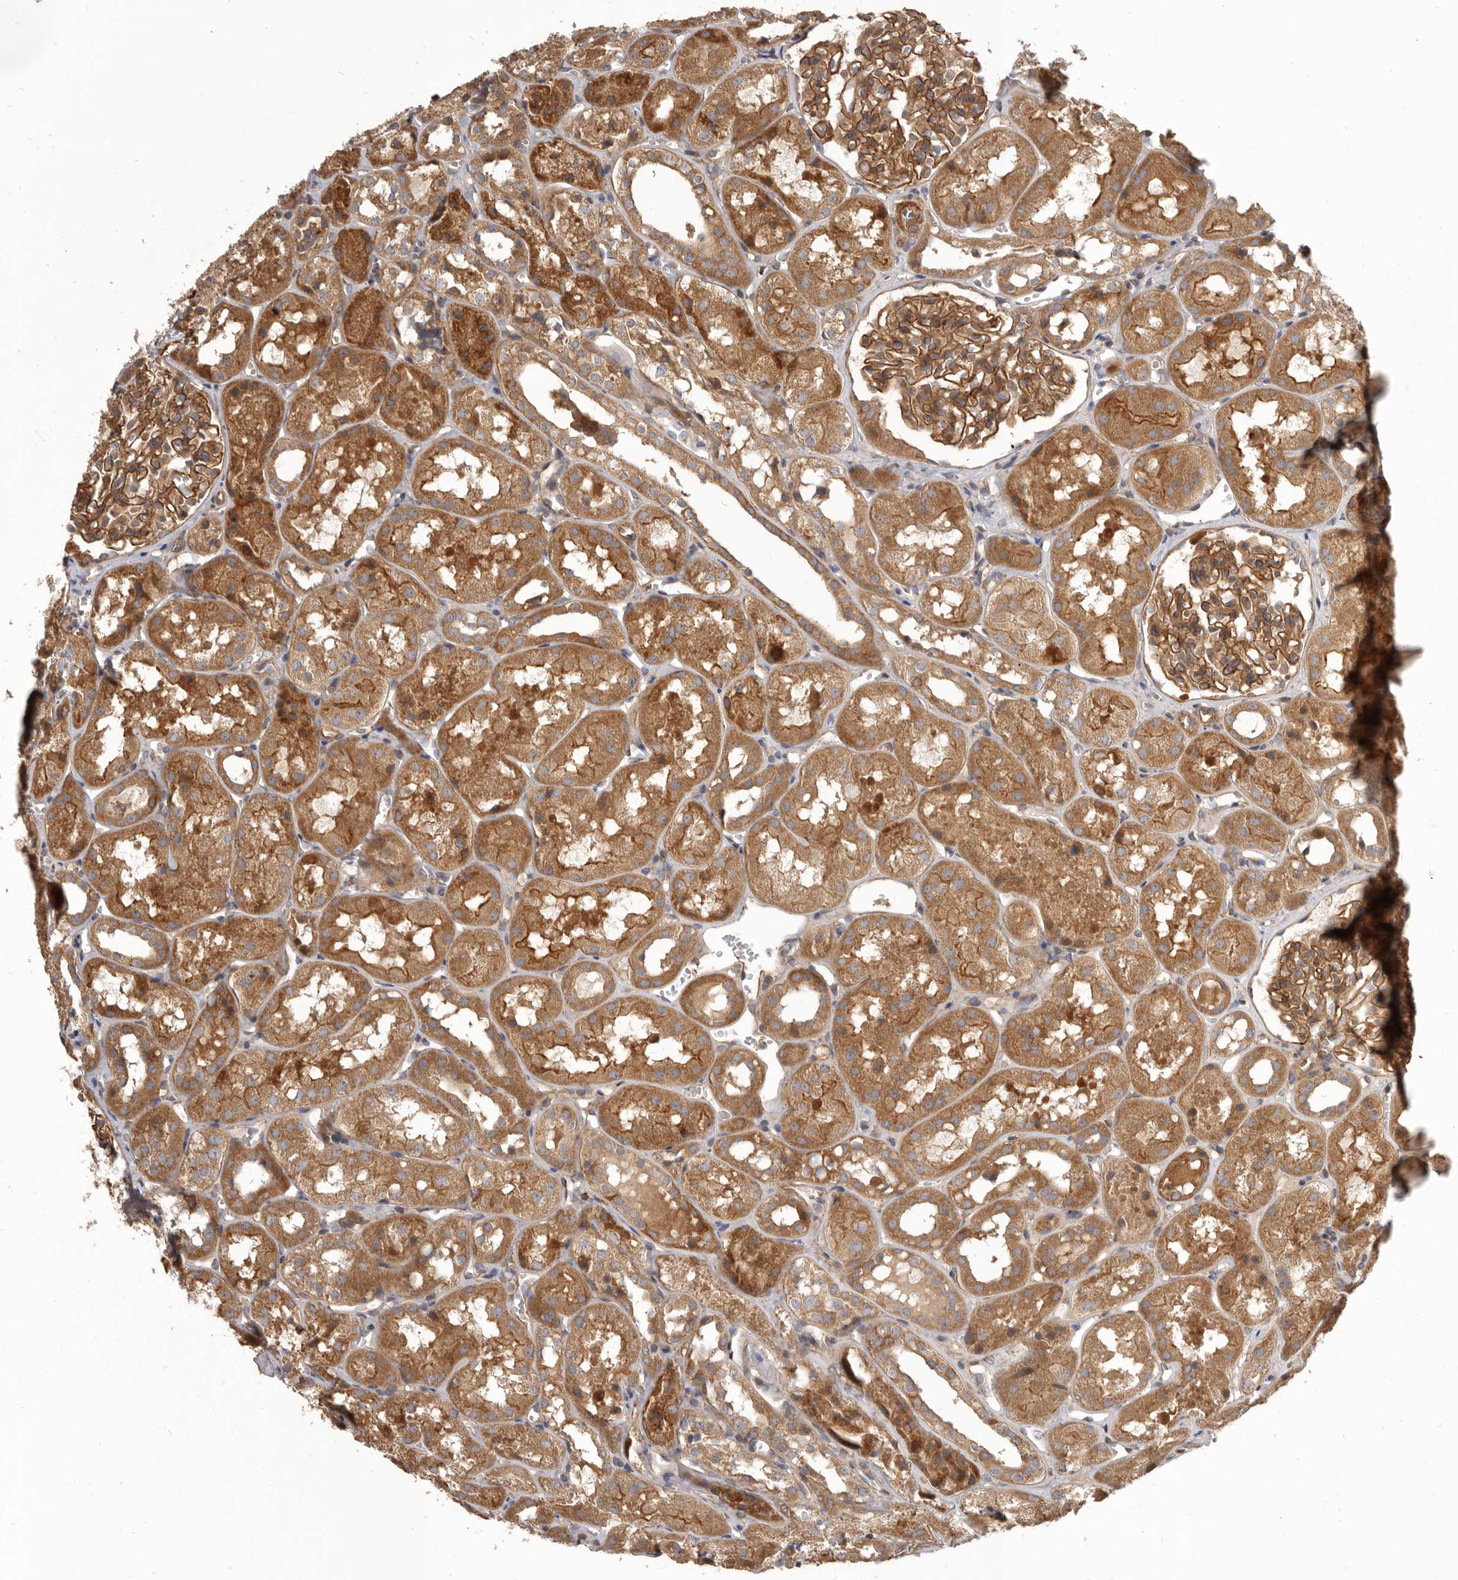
{"staining": {"intensity": "strong", "quantity": ">75%", "location": "cytoplasmic/membranous"}, "tissue": "kidney", "cell_type": "Cells in glomeruli", "image_type": "normal", "snomed": [{"axis": "morphology", "description": "Normal tissue, NOS"}, {"axis": "topography", "description": "Kidney"}], "caption": "This micrograph exhibits IHC staining of benign kidney, with high strong cytoplasmic/membranous expression in about >75% of cells in glomeruli.", "gene": "VPS45", "patient": {"sex": "male", "age": 16}}